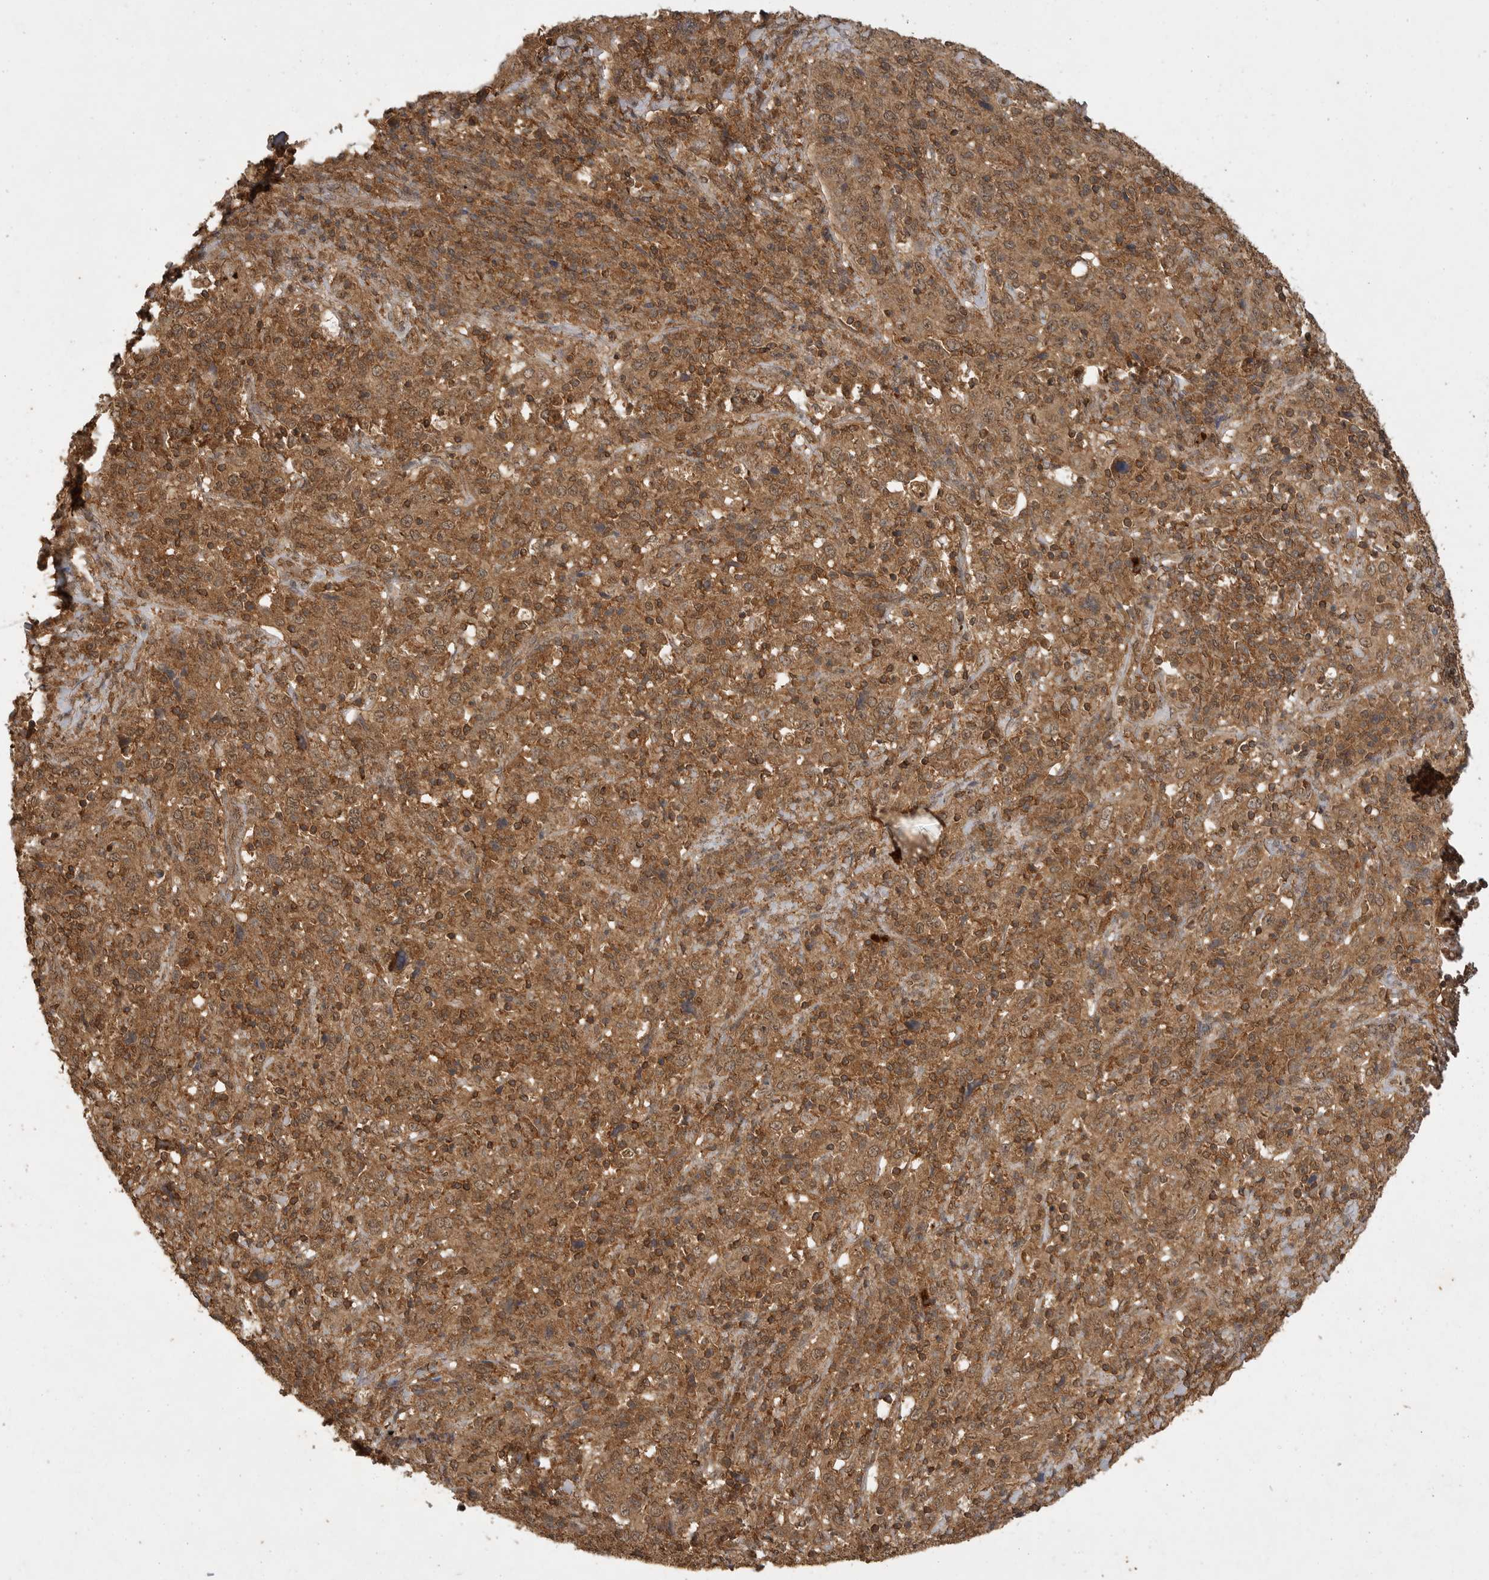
{"staining": {"intensity": "moderate", "quantity": ">75%", "location": "cytoplasmic/membranous,nuclear"}, "tissue": "cervical cancer", "cell_type": "Tumor cells", "image_type": "cancer", "snomed": [{"axis": "morphology", "description": "Squamous cell carcinoma, NOS"}, {"axis": "topography", "description": "Cervix"}], "caption": "Squamous cell carcinoma (cervical) was stained to show a protein in brown. There is medium levels of moderate cytoplasmic/membranous and nuclear staining in about >75% of tumor cells.", "gene": "ICOSLG", "patient": {"sex": "female", "age": 46}}